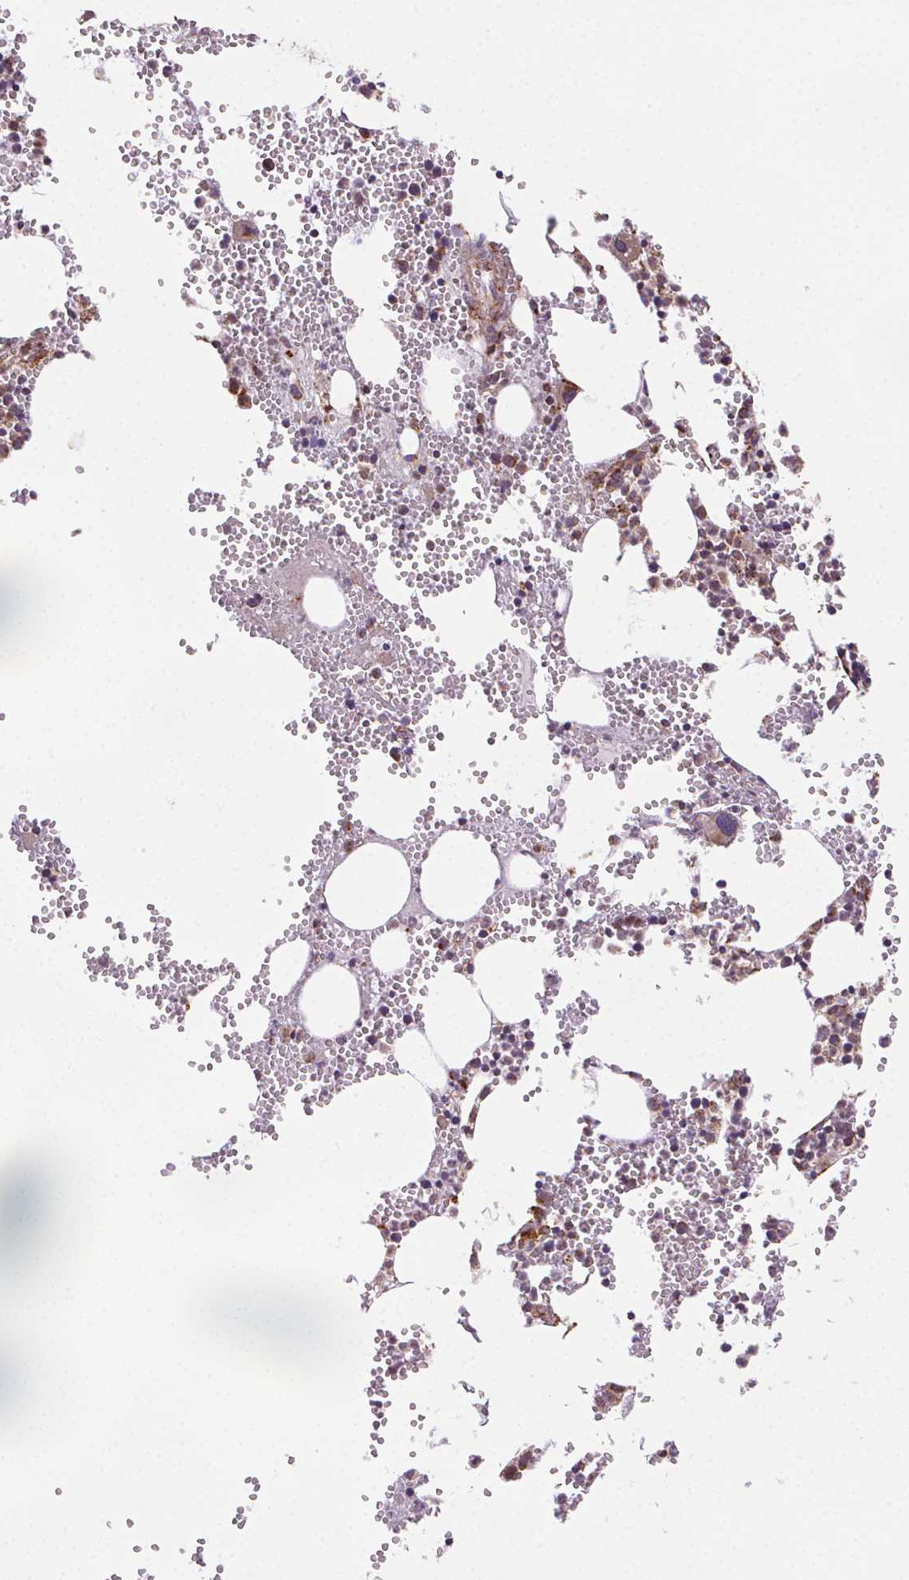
{"staining": {"intensity": "moderate", "quantity": "25%-75%", "location": "cytoplasmic/membranous"}, "tissue": "bone marrow", "cell_type": "Hematopoietic cells", "image_type": "normal", "snomed": [{"axis": "morphology", "description": "Normal tissue, NOS"}, {"axis": "topography", "description": "Bone marrow"}], "caption": "Protein positivity by immunohistochemistry reveals moderate cytoplasmic/membranous positivity in approximately 25%-75% of hematopoietic cells in normal bone marrow.", "gene": "CLPB", "patient": {"sex": "male", "age": 89}}